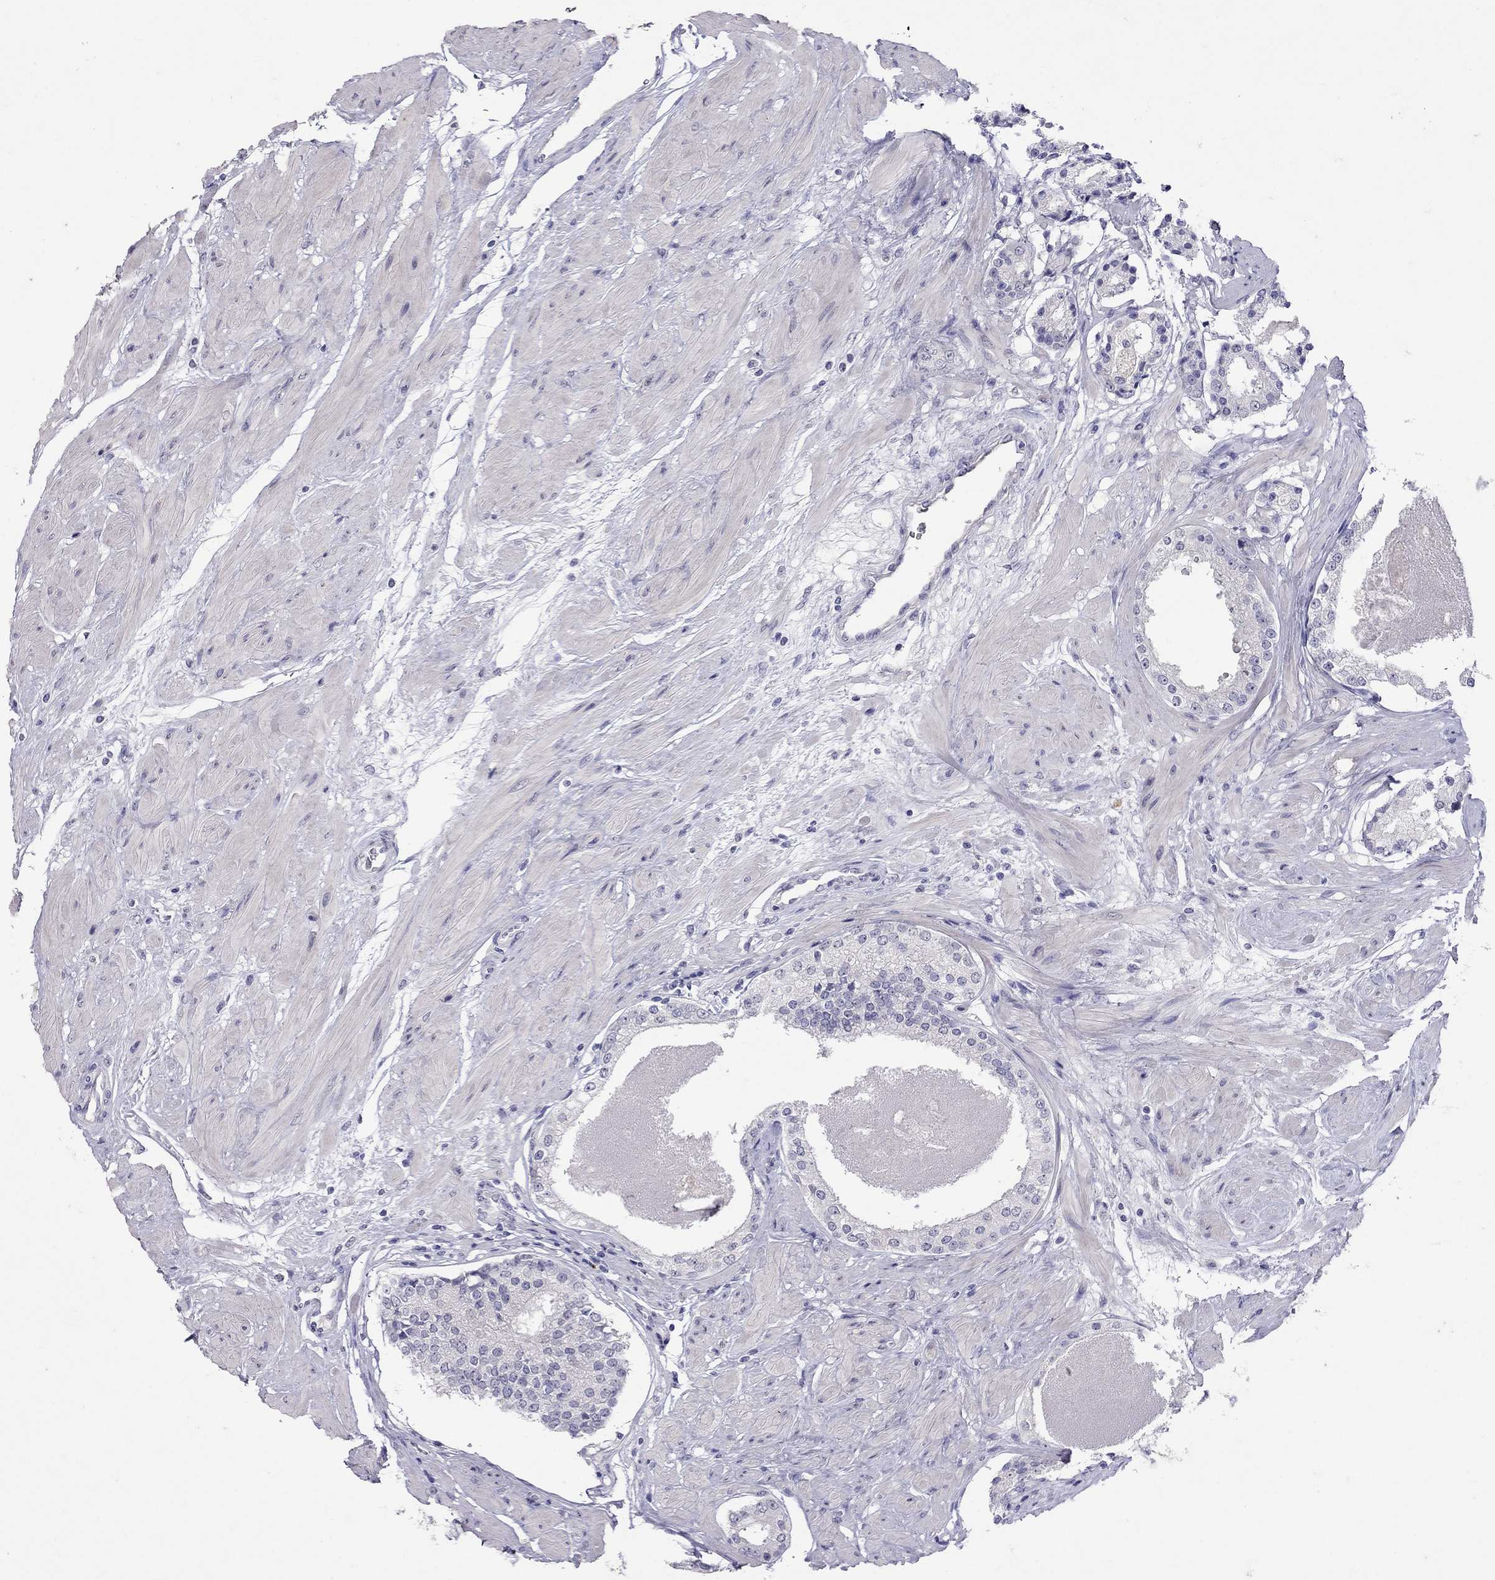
{"staining": {"intensity": "negative", "quantity": "none", "location": "none"}, "tissue": "prostate cancer", "cell_type": "Tumor cells", "image_type": "cancer", "snomed": [{"axis": "morphology", "description": "Adenocarcinoma, Low grade"}, {"axis": "topography", "description": "Prostate"}], "caption": "Immunohistochemistry image of neoplastic tissue: human prostate cancer stained with DAB exhibits no significant protein expression in tumor cells. The staining is performed using DAB (3,3'-diaminobenzidine) brown chromogen with nuclei counter-stained in using hematoxylin.", "gene": "SLAMF1", "patient": {"sex": "male", "age": 60}}